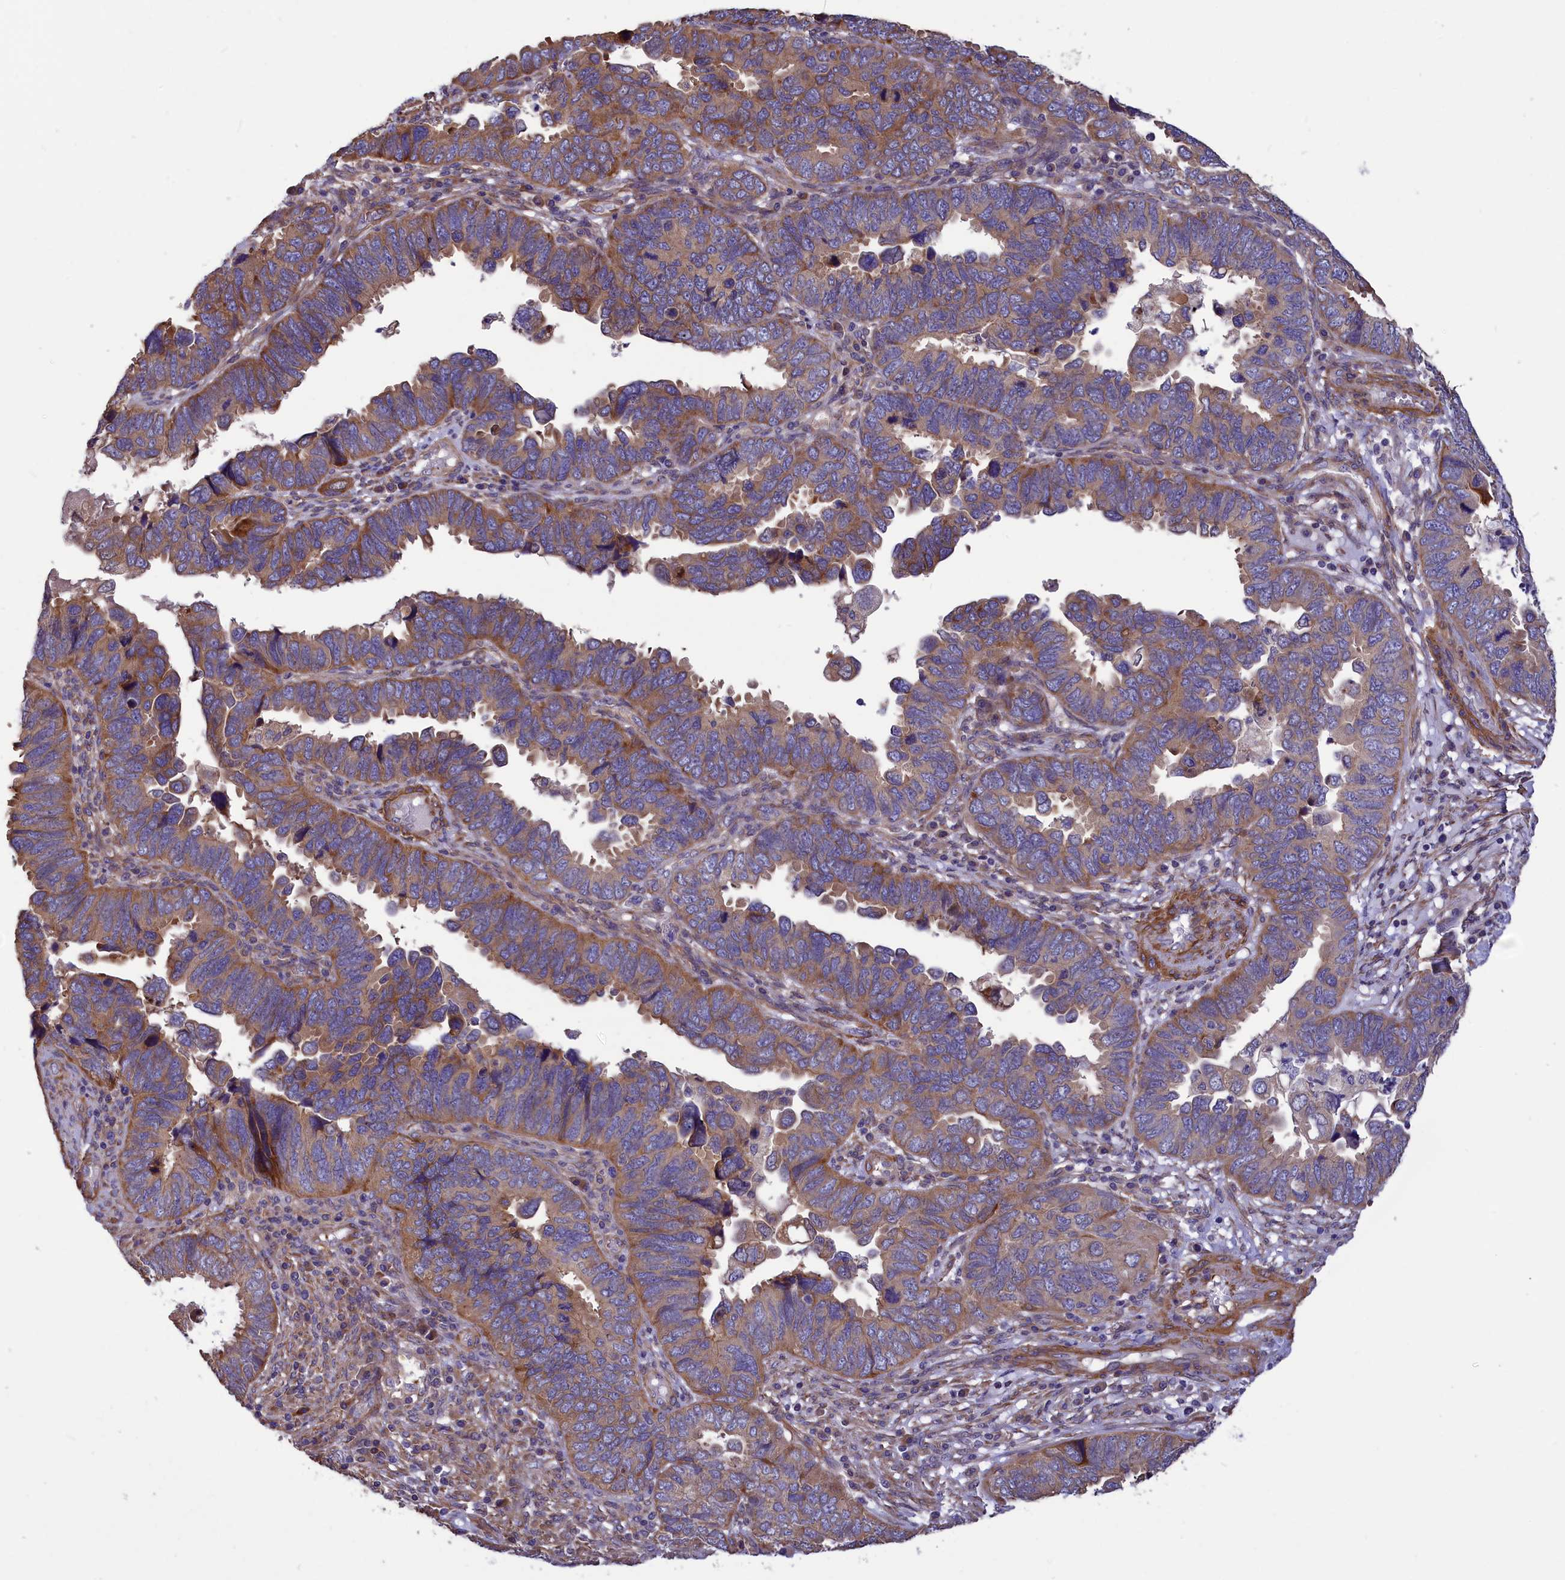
{"staining": {"intensity": "moderate", "quantity": "25%-75%", "location": "cytoplasmic/membranous"}, "tissue": "endometrial cancer", "cell_type": "Tumor cells", "image_type": "cancer", "snomed": [{"axis": "morphology", "description": "Adenocarcinoma, NOS"}, {"axis": "topography", "description": "Endometrium"}], "caption": "Immunohistochemistry micrograph of adenocarcinoma (endometrial) stained for a protein (brown), which shows medium levels of moderate cytoplasmic/membranous expression in approximately 25%-75% of tumor cells.", "gene": "AMDHD2", "patient": {"sex": "female", "age": 79}}